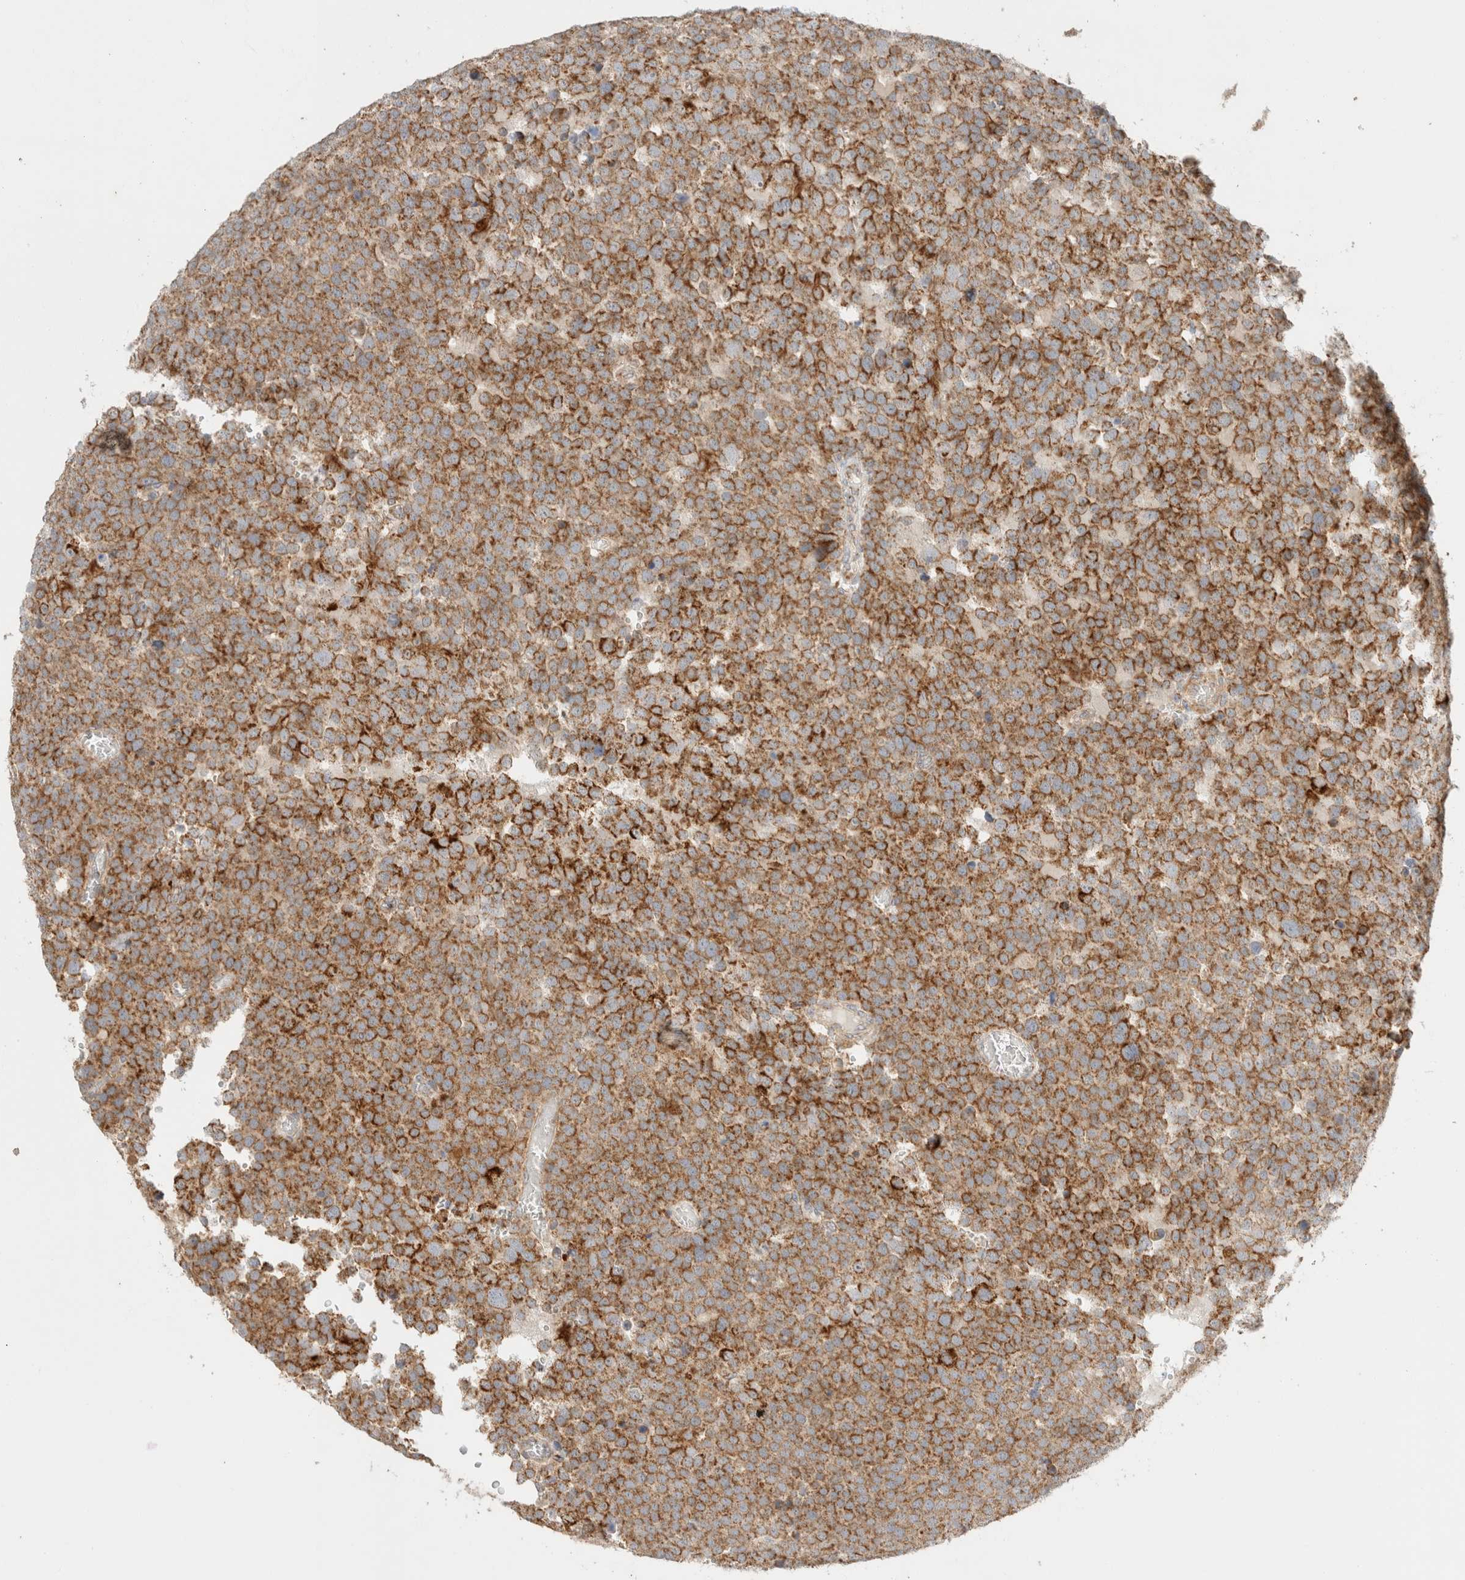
{"staining": {"intensity": "strong", "quantity": ">75%", "location": "cytoplasmic/membranous"}, "tissue": "testis cancer", "cell_type": "Tumor cells", "image_type": "cancer", "snomed": [{"axis": "morphology", "description": "Seminoma, NOS"}, {"axis": "topography", "description": "Testis"}], "caption": "Protein positivity by IHC shows strong cytoplasmic/membranous positivity in about >75% of tumor cells in testis cancer.", "gene": "MRM3", "patient": {"sex": "male", "age": 71}}